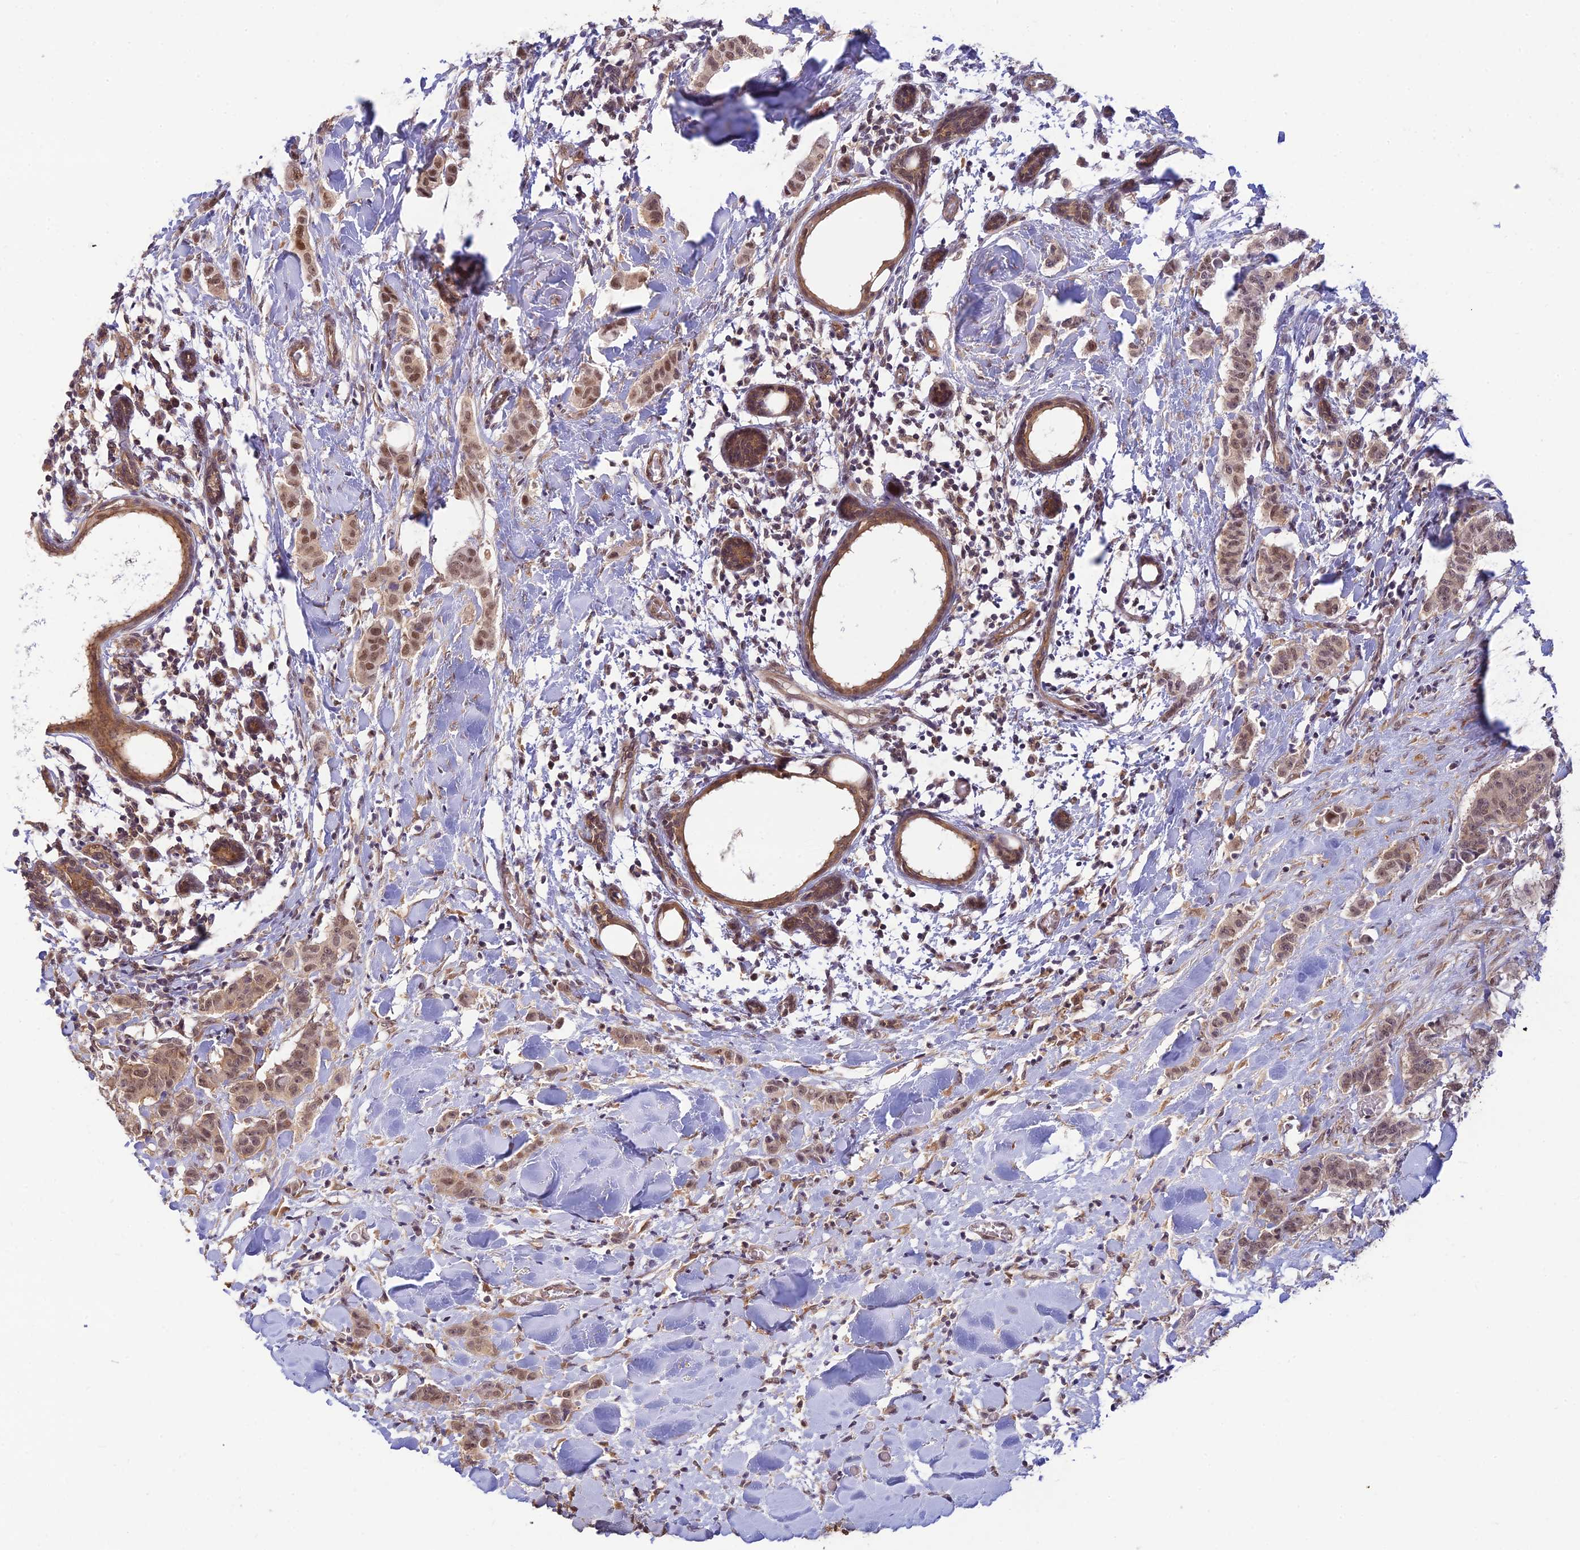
{"staining": {"intensity": "moderate", "quantity": ">75%", "location": "nuclear"}, "tissue": "breast cancer", "cell_type": "Tumor cells", "image_type": "cancer", "snomed": [{"axis": "morphology", "description": "Duct carcinoma"}, {"axis": "topography", "description": "Breast"}], "caption": "Breast cancer stained with a protein marker displays moderate staining in tumor cells.", "gene": "SKIC8", "patient": {"sex": "female", "age": 40}}